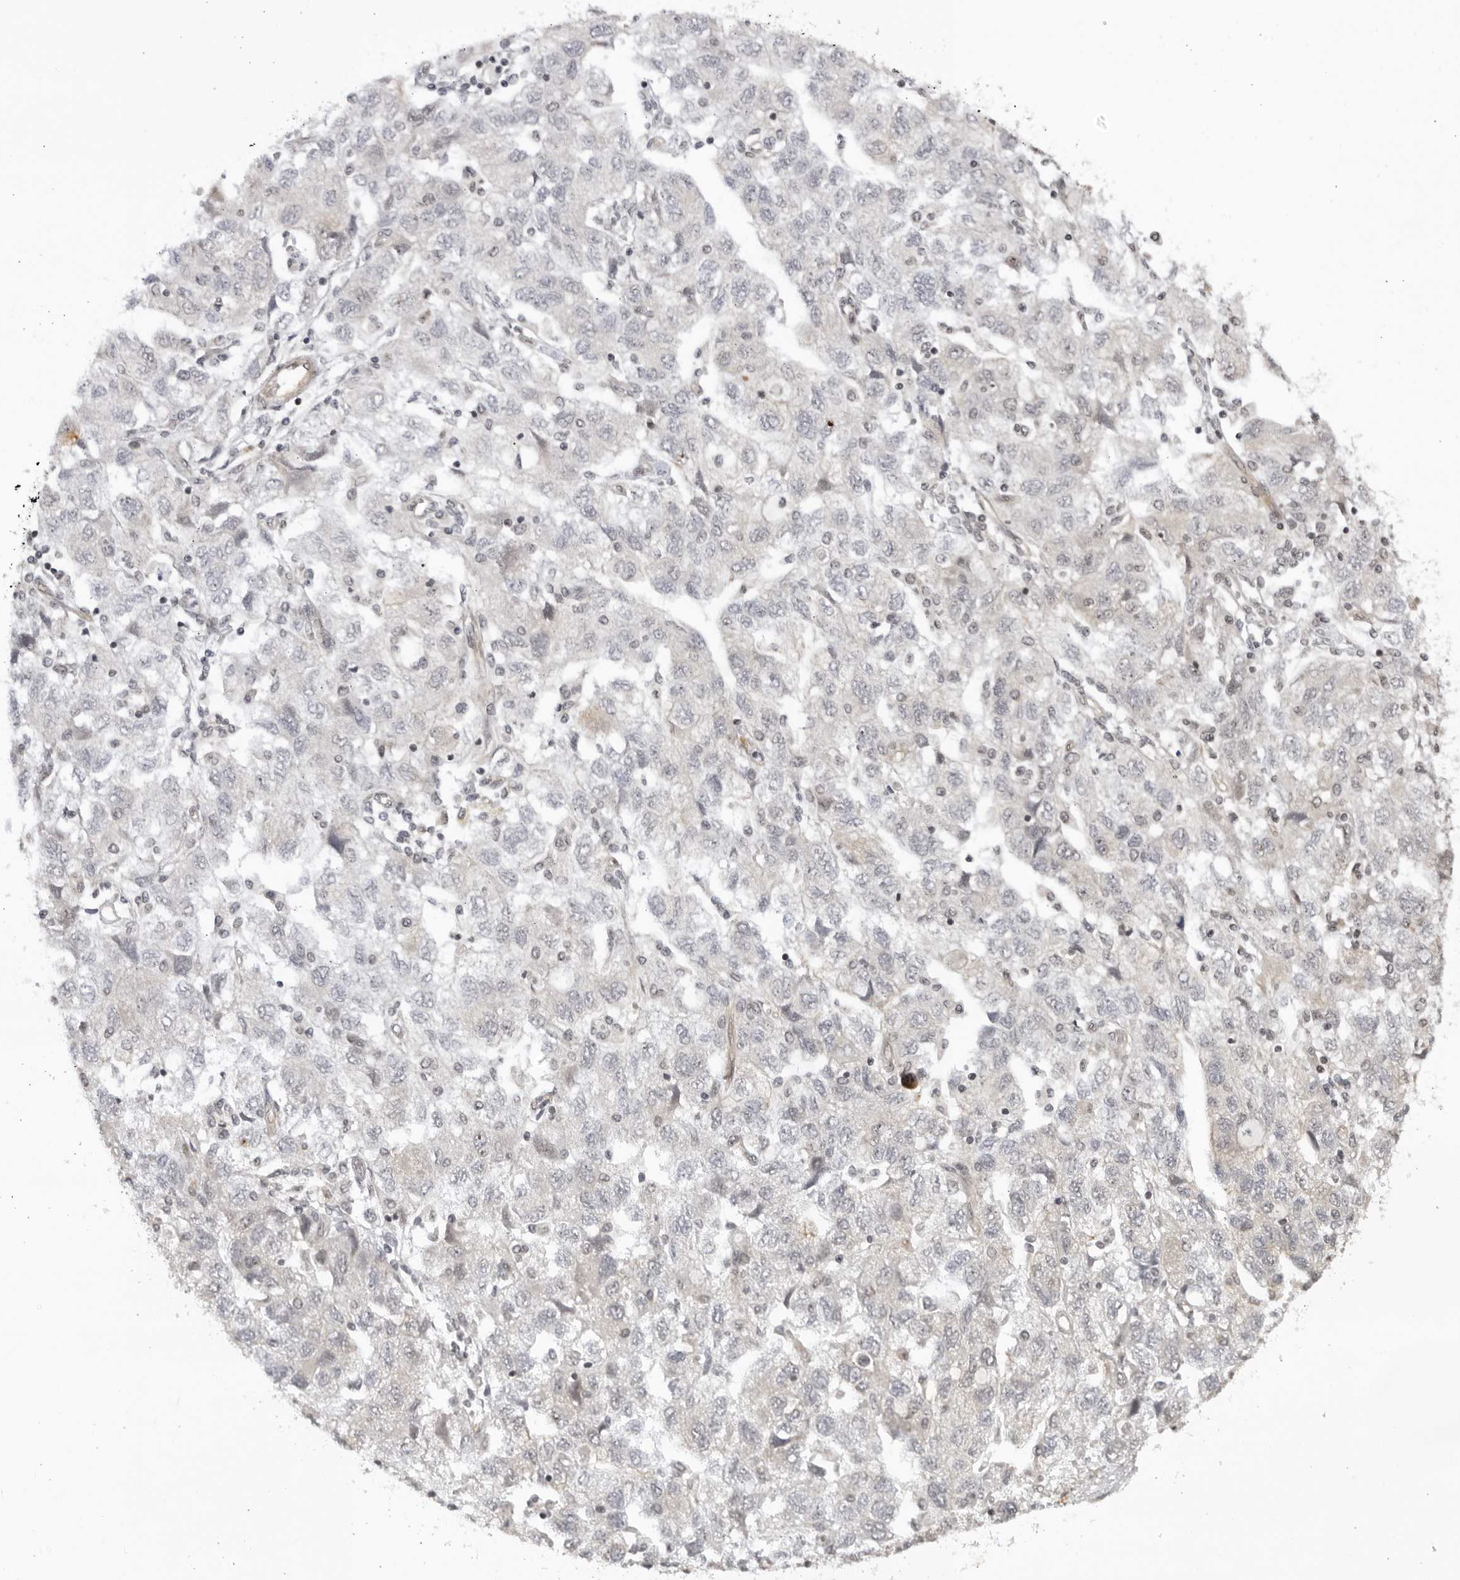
{"staining": {"intensity": "negative", "quantity": "none", "location": "none"}, "tissue": "ovarian cancer", "cell_type": "Tumor cells", "image_type": "cancer", "snomed": [{"axis": "morphology", "description": "Carcinoma, NOS"}, {"axis": "morphology", "description": "Cystadenocarcinoma, serous, NOS"}, {"axis": "topography", "description": "Ovary"}], "caption": "A histopathology image of ovarian cancer stained for a protein exhibits no brown staining in tumor cells.", "gene": "CNBD1", "patient": {"sex": "female", "age": 69}}